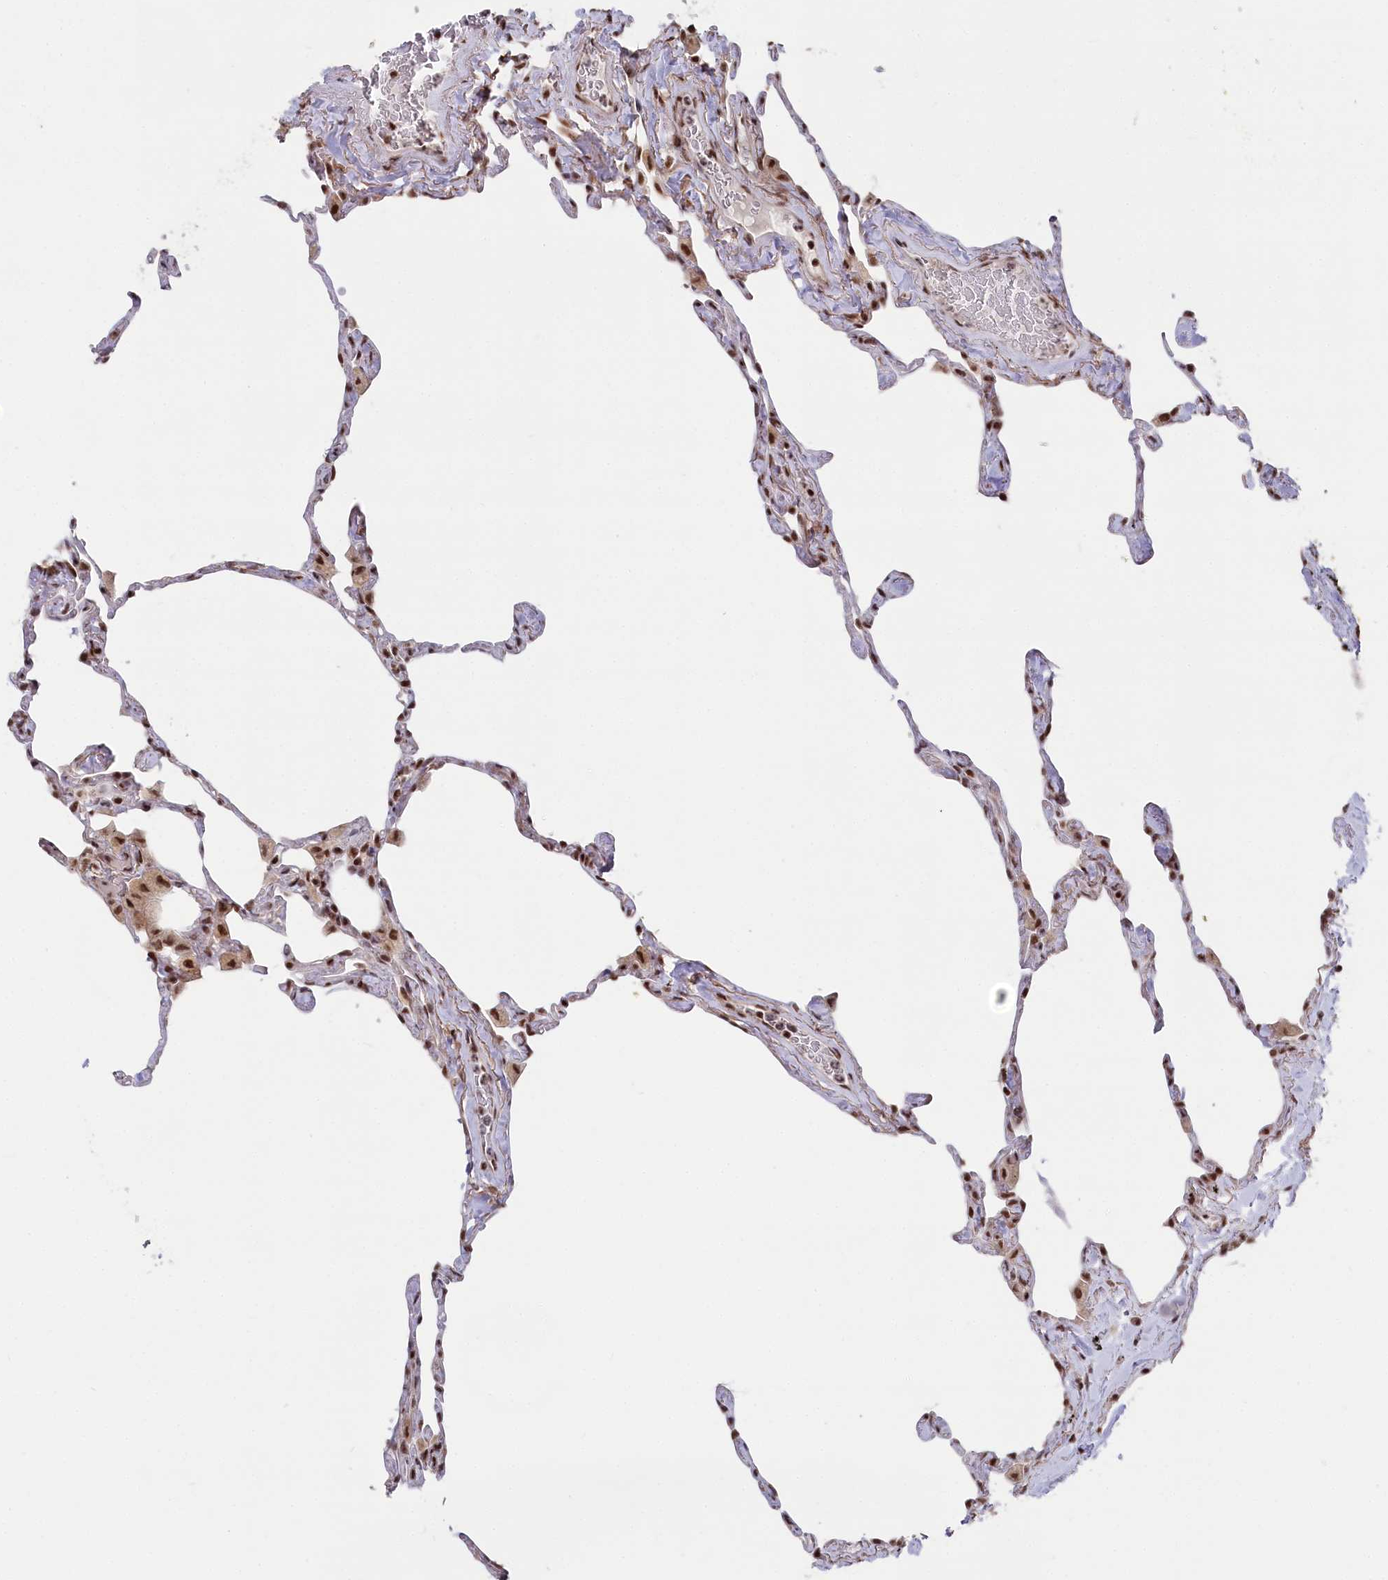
{"staining": {"intensity": "moderate", "quantity": "25%-75%", "location": "nuclear"}, "tissue": "lung", "cell_type": "Alveolar cells", "image_type": "normal", "snomed": [{"axis": "morphology", "description": "Normal tissue, NOS"}, {"axis": "topography", "description": "Lung"}], "caption": "Immunohistochemistry (DAB (3,3'-diaminobenzidine)) staining of benign human lung displays moderate nuclear protein positivity in about 25%-75% of alveolar cells.", "gene": "CGGBP1", "patient": {"sex": "male", "age": 65}}